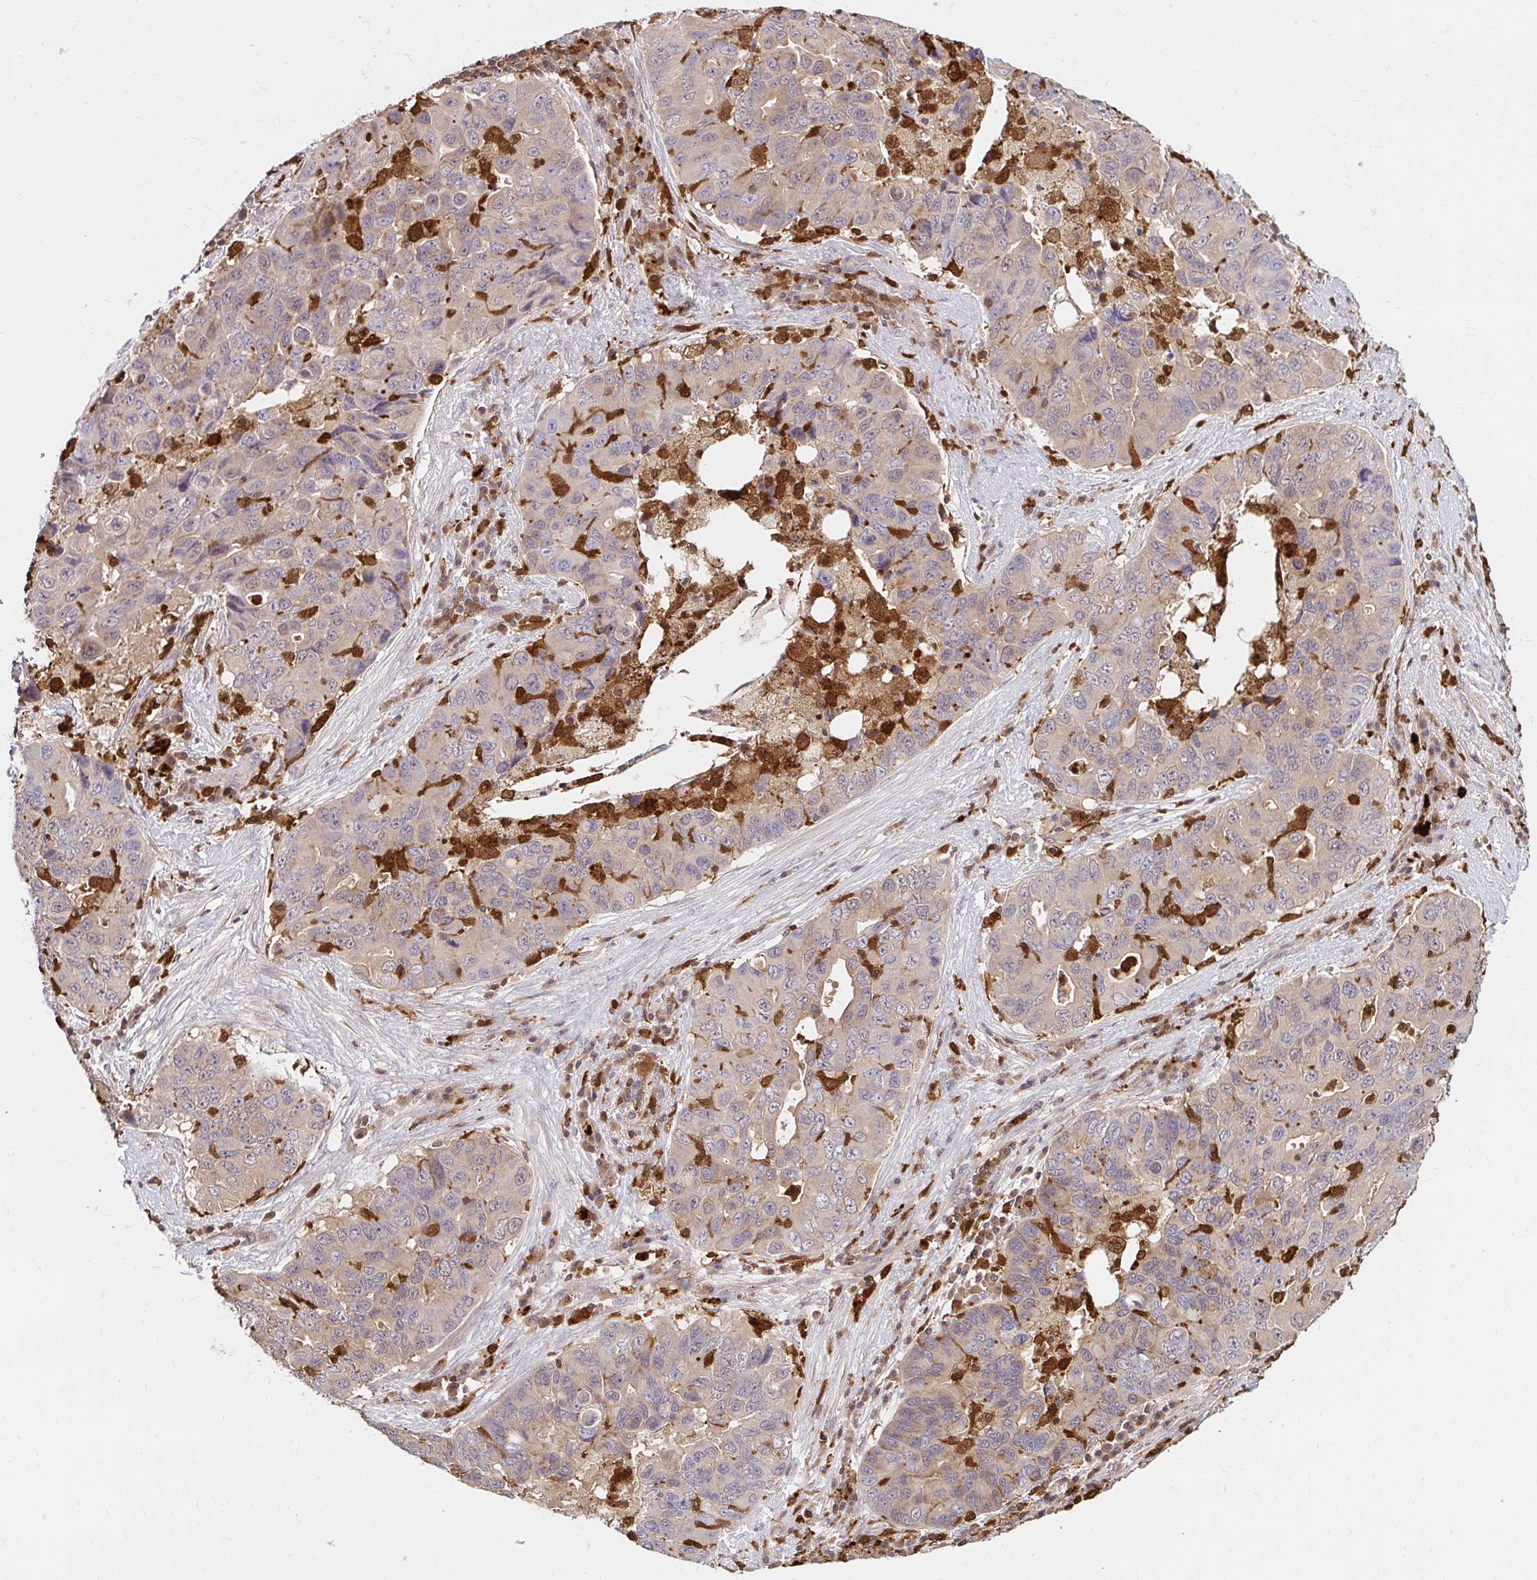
{"staining": {"intensity": "weak", "quantity": "<25%", "location": "cytoplasmic/membranous"}, "tissue": "lung cancer", "cell_type": "Tumor cells", "image_type": "cancer", "snomed": [{"axis": "morphology", "description": "Adenocarcinoma, NOS"}, {"axis": "morphology", "description": "Adenocarcinoma, metastatic, NOS"}, {"axis": "topography", "description": "Lymph node"}, {"axis": "topography", "description": "Lung"}], "caption": "Human lung cancer (adenocarcinoma) stained for a protein using immunohistochemistry (IHC) exhibits no staining in tumor cells.", "gene": "PYCARD", "patient": {"sex": "female", "age": 54}}